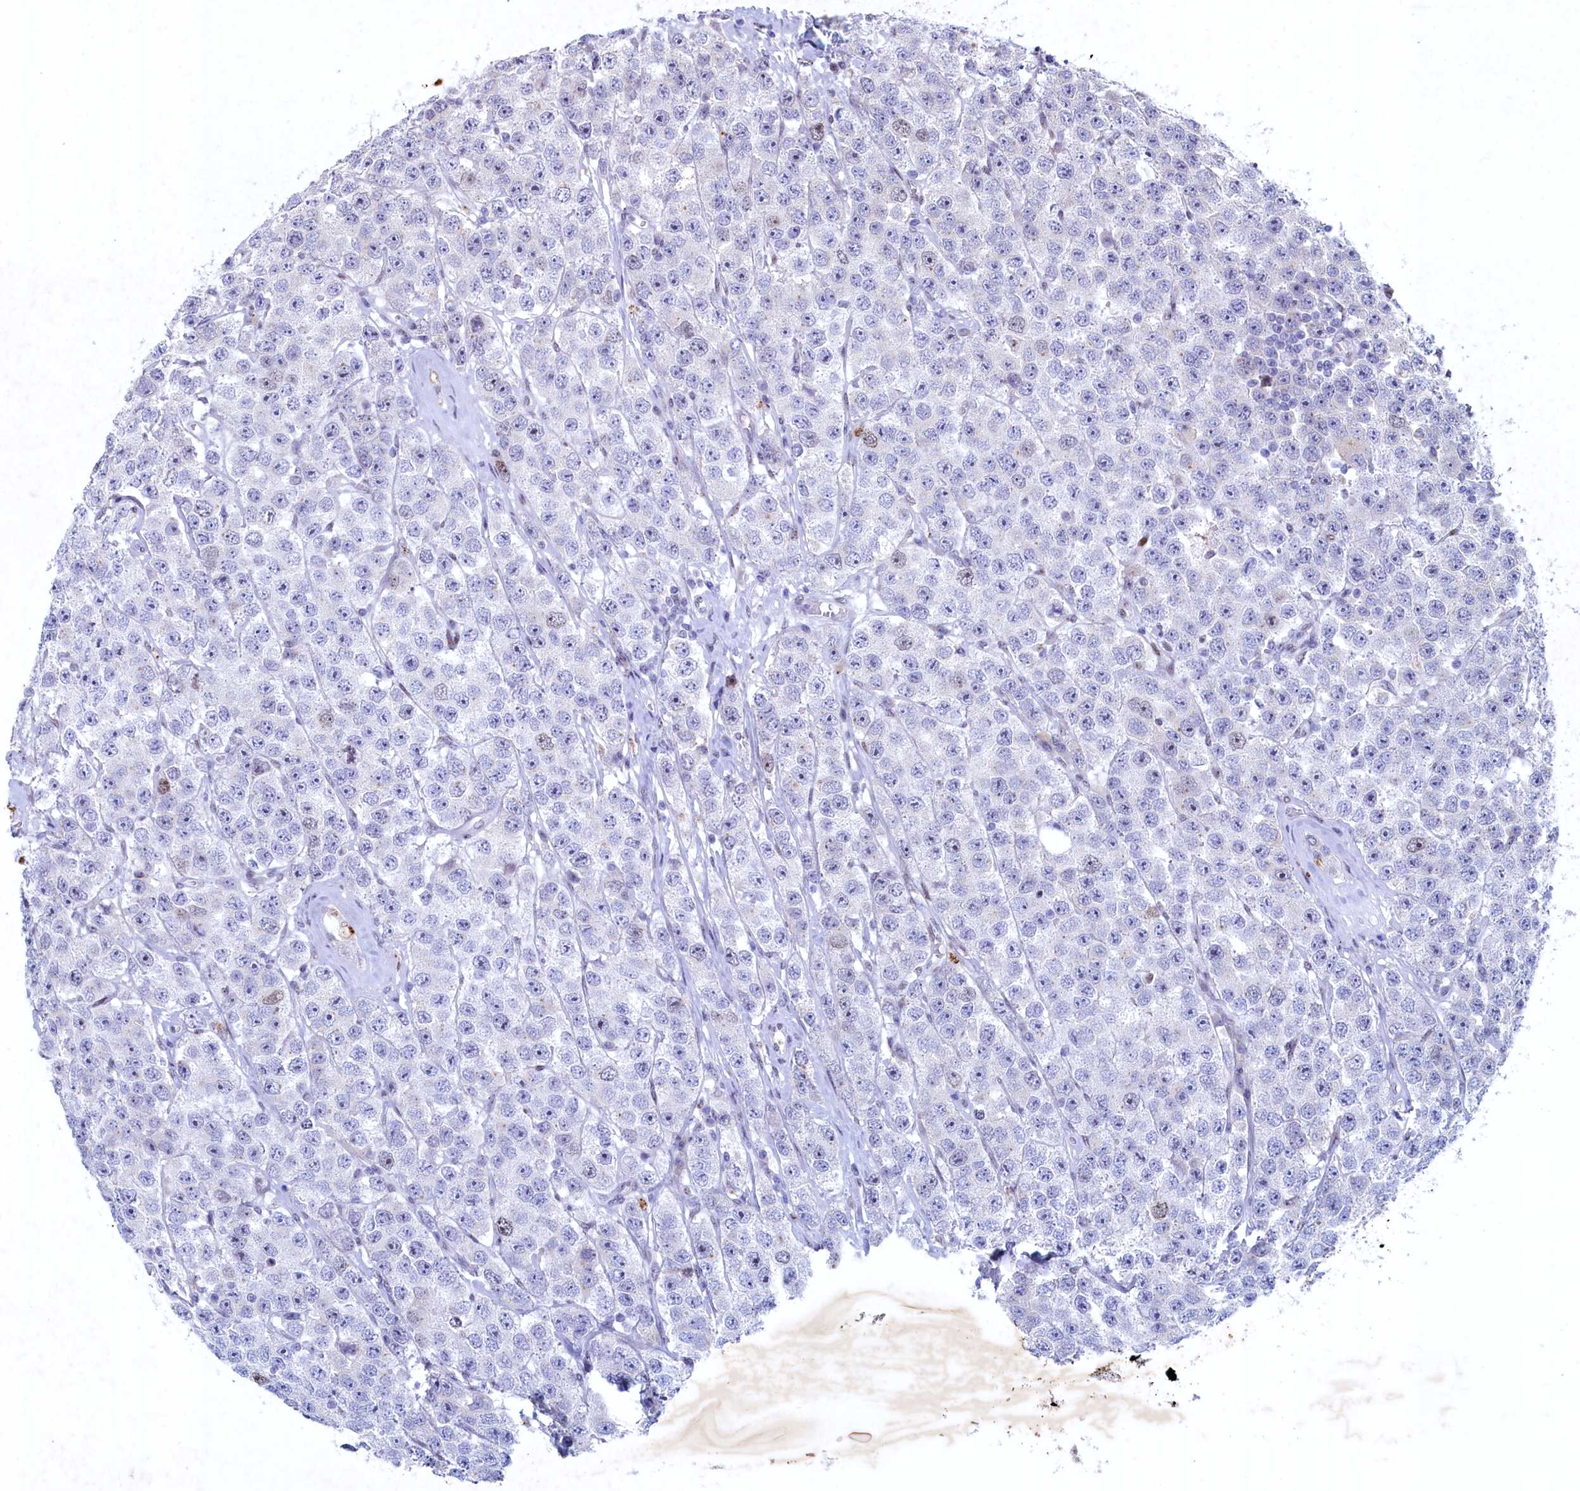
{"staining": {"intensity": "negative", "quantity": "none", "location": "none"}, "tissue": "testis cancer", "cell_type": "Tumor cells", "image_type": "cancer", "snomed": [{"axis": "morphology", "description": "Seminoma, NOS"}, {"axis": "topography", "description": "Testis"}], "caption": "Human testis cancer stained for a protein using immunohistochemistry shows no positivity in tumor cells.", "gene": "WDR76", "patient": {"sex": "male", "age": 28}}